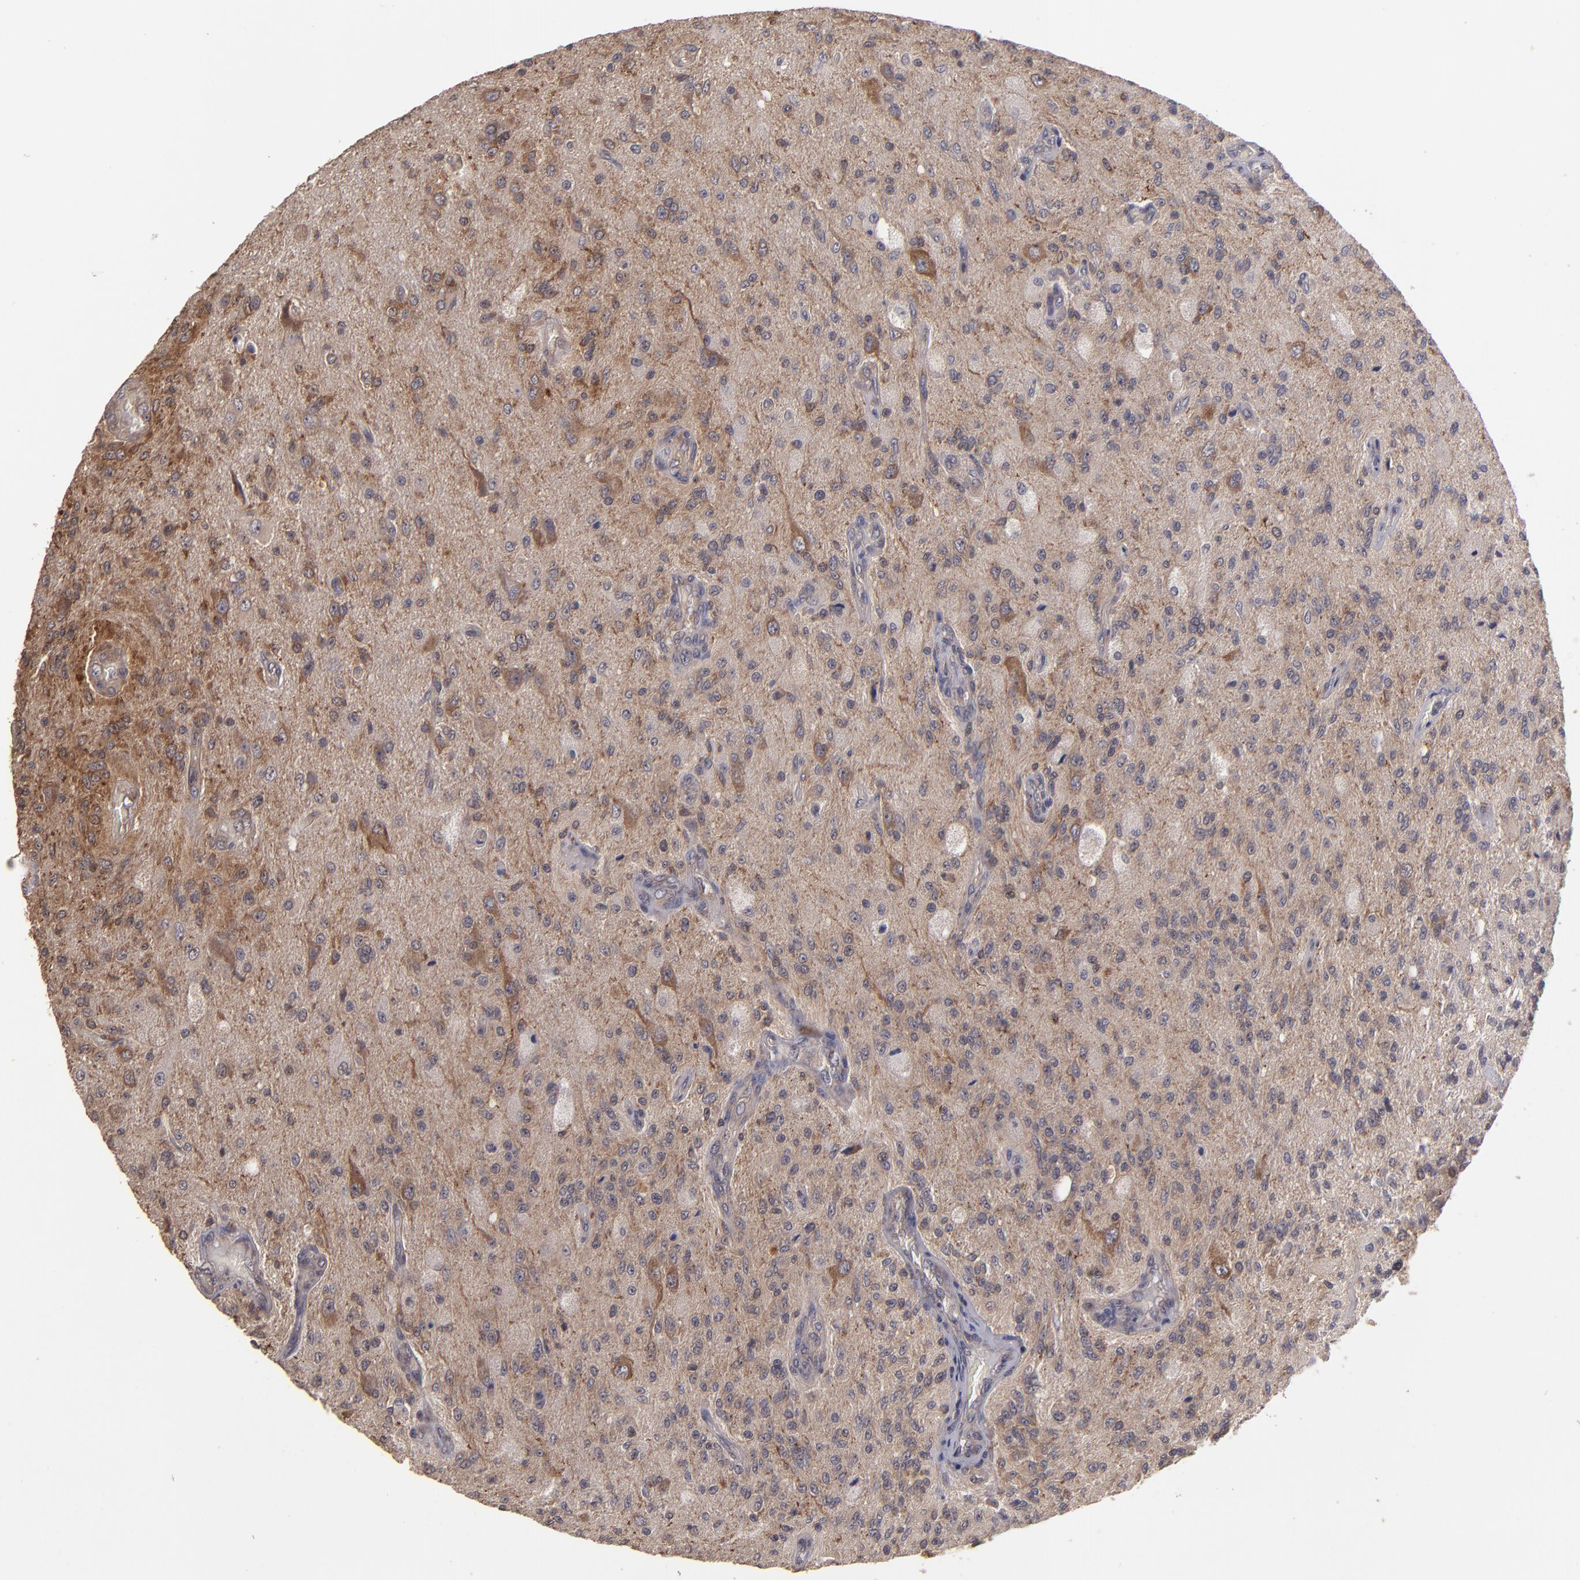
{"staining": {"intensity": "strong", "quantity": ">75%", "location": "cytoplasmic/membranous"}, "tissue": "glioma", "cell_type": "Tumor cells", "image_type": "cancer", "snomed": [{"axis": "morphology", "description": "Normal tissue, NOS"}, {"axis": "morphology", "description": "Glioma, malignant, High grade"}, {"axis": "topography", "description": "Cerebral cortex"}], "caption": "Tumor cells show high levels of strong cytoplasmic/membranous positivity in approximately >75% of cells in human high-grade glioma (malignant). (DAB IHC with brightfield microscopy, high magnification).", "gene": "NF2", "patient": {"sex": "male", "age": 77}}